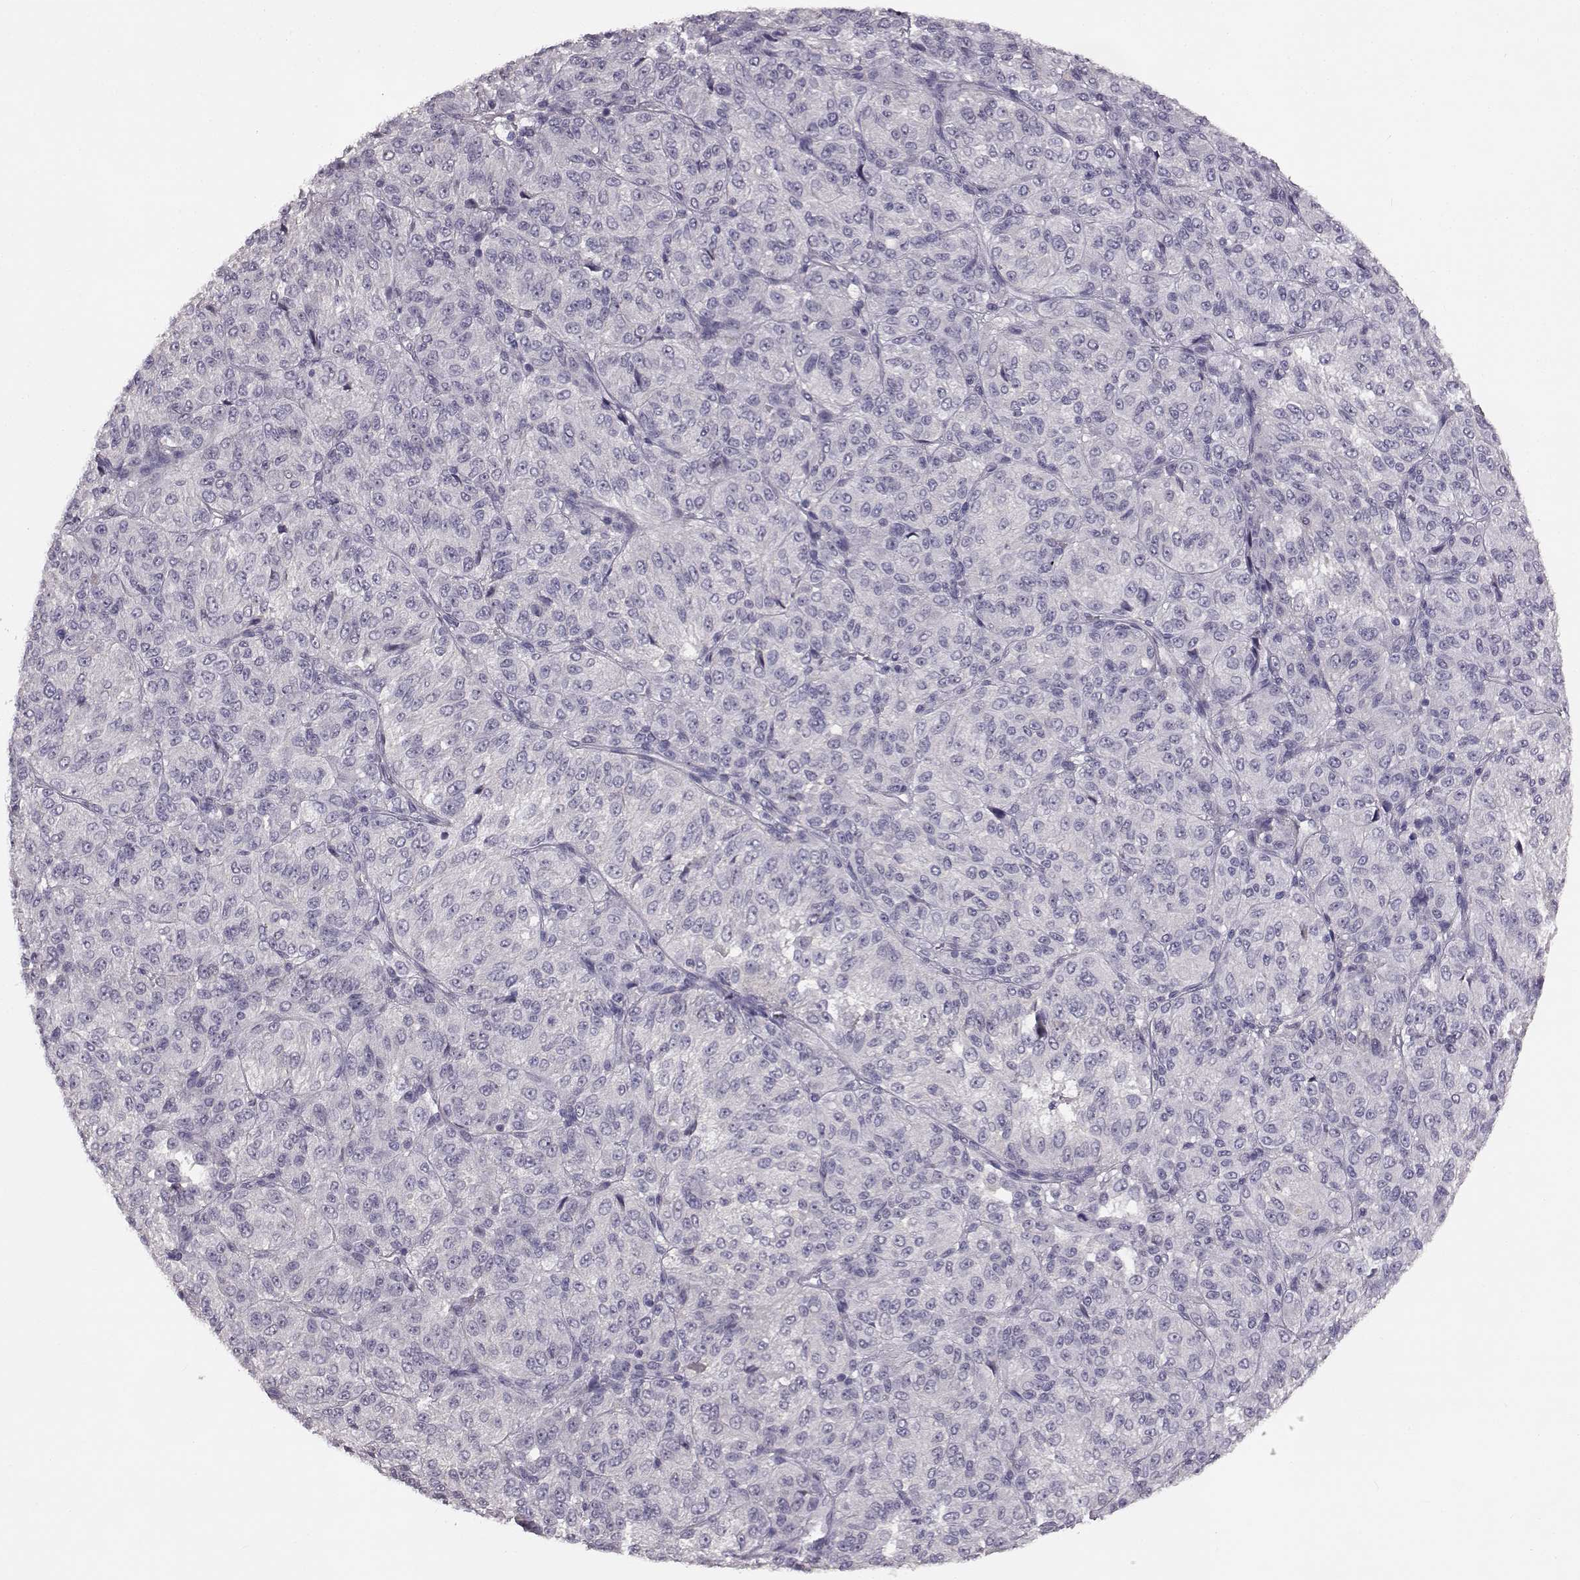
{"staining": {"intensity": "negative", "quantity": "none", "location": "none"}, "tissue": "melanoma", "cell_type": "Tumor cells", "image_type": "cancer", "snomed": [{"axis": "morphology", "description": "Malignant melanoma, Metastatic site"}, {"axis": "topography", "description": "Brain"}], "caption": "This is an immunohistochemistry (IHC) photomicrograph of human melanoma. There is no staining in tumor cells.", "gene": "SPAG17", "patient": {"sex": "female", "age": 56}}